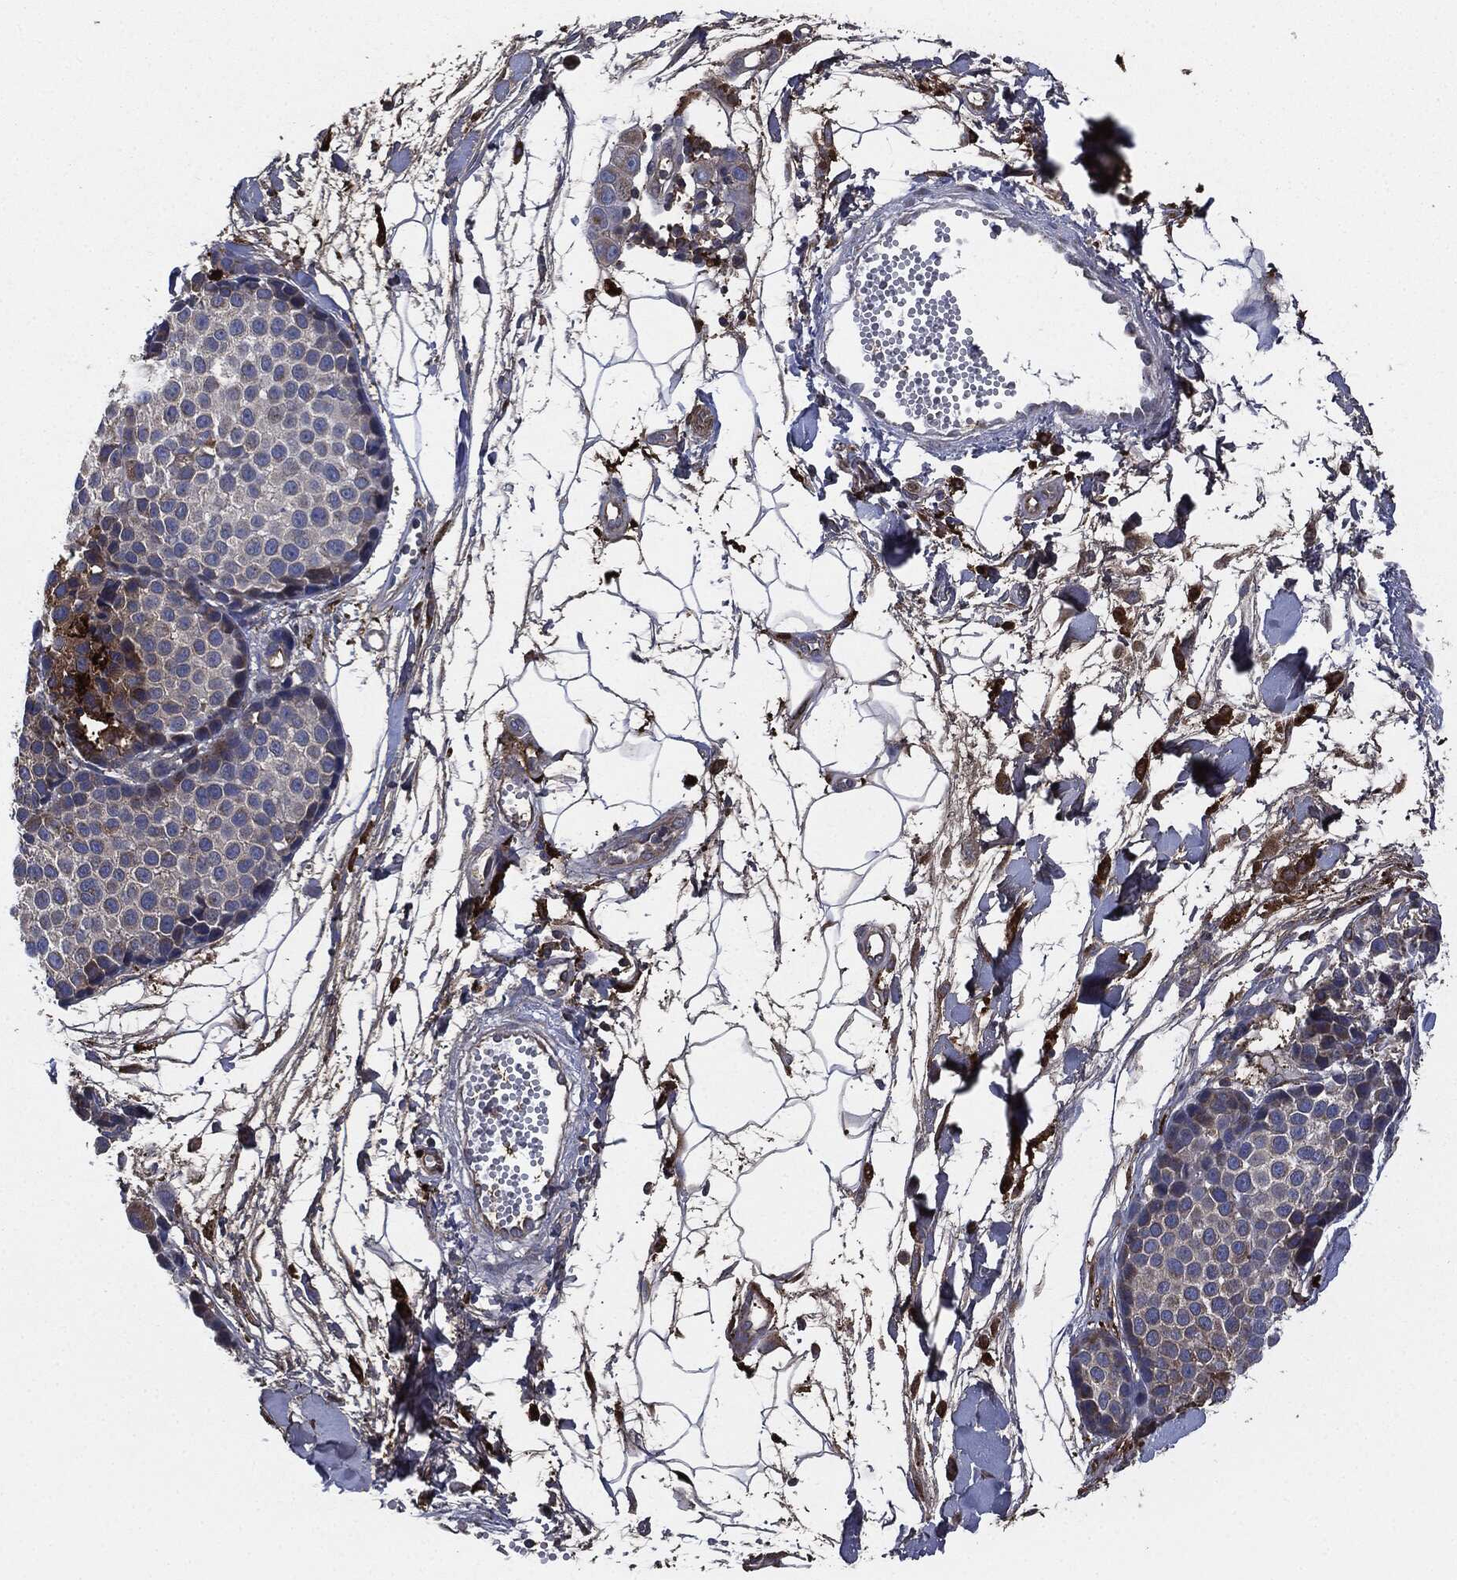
{"staining": {"intensity": "negative", "quantity": "none", "location": "none"}, "tissue": "melanoma", "cell_type": "Tumor cells", "image_type": "cancer", "snomed": [{"axis": "morphology", "description": "Malignant melanoma, NOS"}, {"axis": "topography", "description": "Skin"}], "caption": "Immunohistochemistry (IHC) image of neoplastic tissue: malignant melanoma stained with DAB reveals no significant protein expression in tumor cells.", "gene": "TMEM11", "patient": {"sex": "female", "age": 86}}